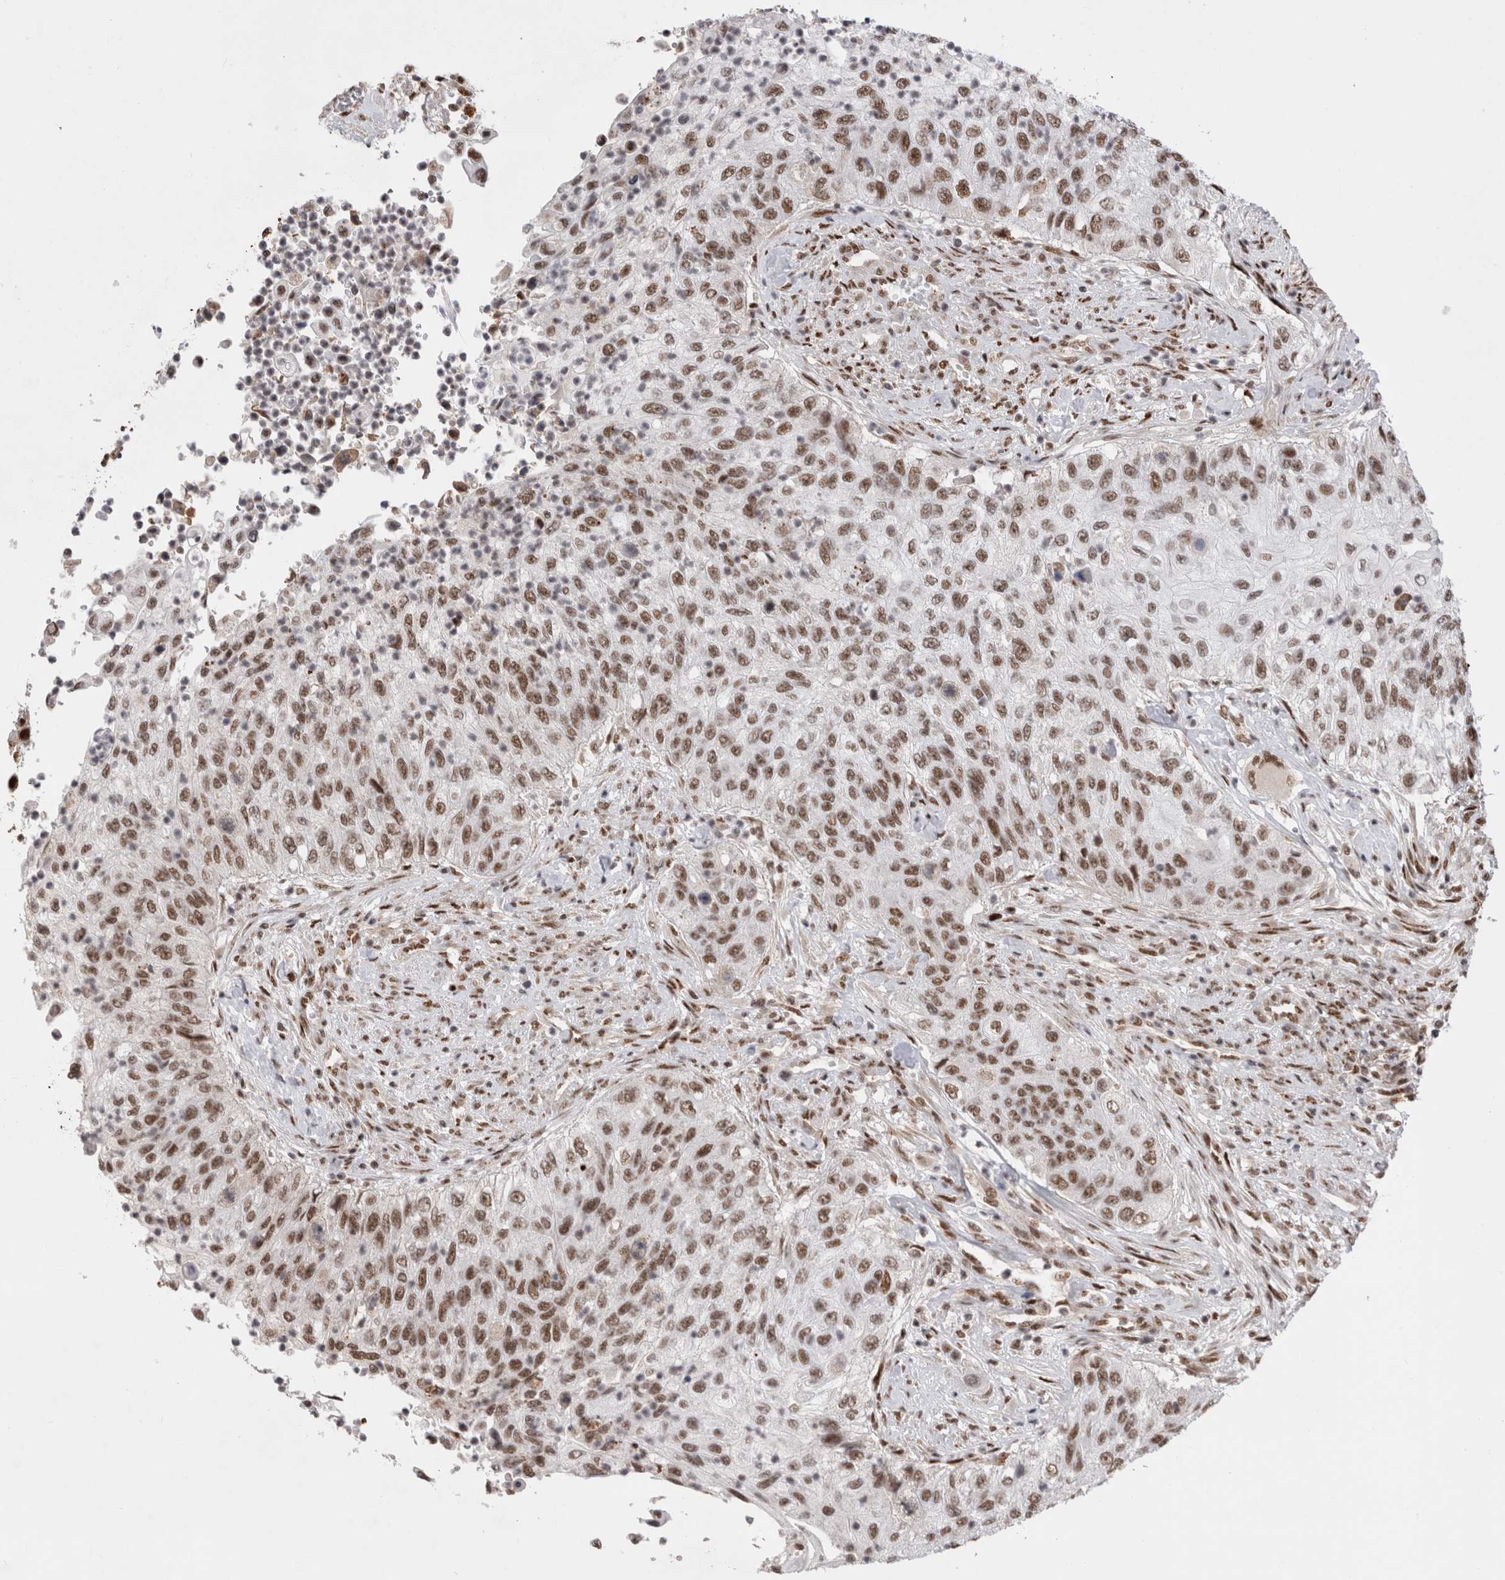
{"staining": {"intensity": "moderate", "quantity": ">75%", "location": "nuclear"}, "tissue": "urothelial cancer", "cell_type": "Tumor cells", "image_type": "cancer", "snomed": [{"axis": "morphology", "description": "Urothelial carcinoma, High grade"}, {"axis": "topography", "description": "Urinary bladder"}], "caption": "High-grade urothelial carcinoma stained with DAB IHC demonstrates medium levels of moderate nuclear expression in about >75% of tumor cells.", "gene": "EYA2", "patient": {"sex": "female", "age": 60}}